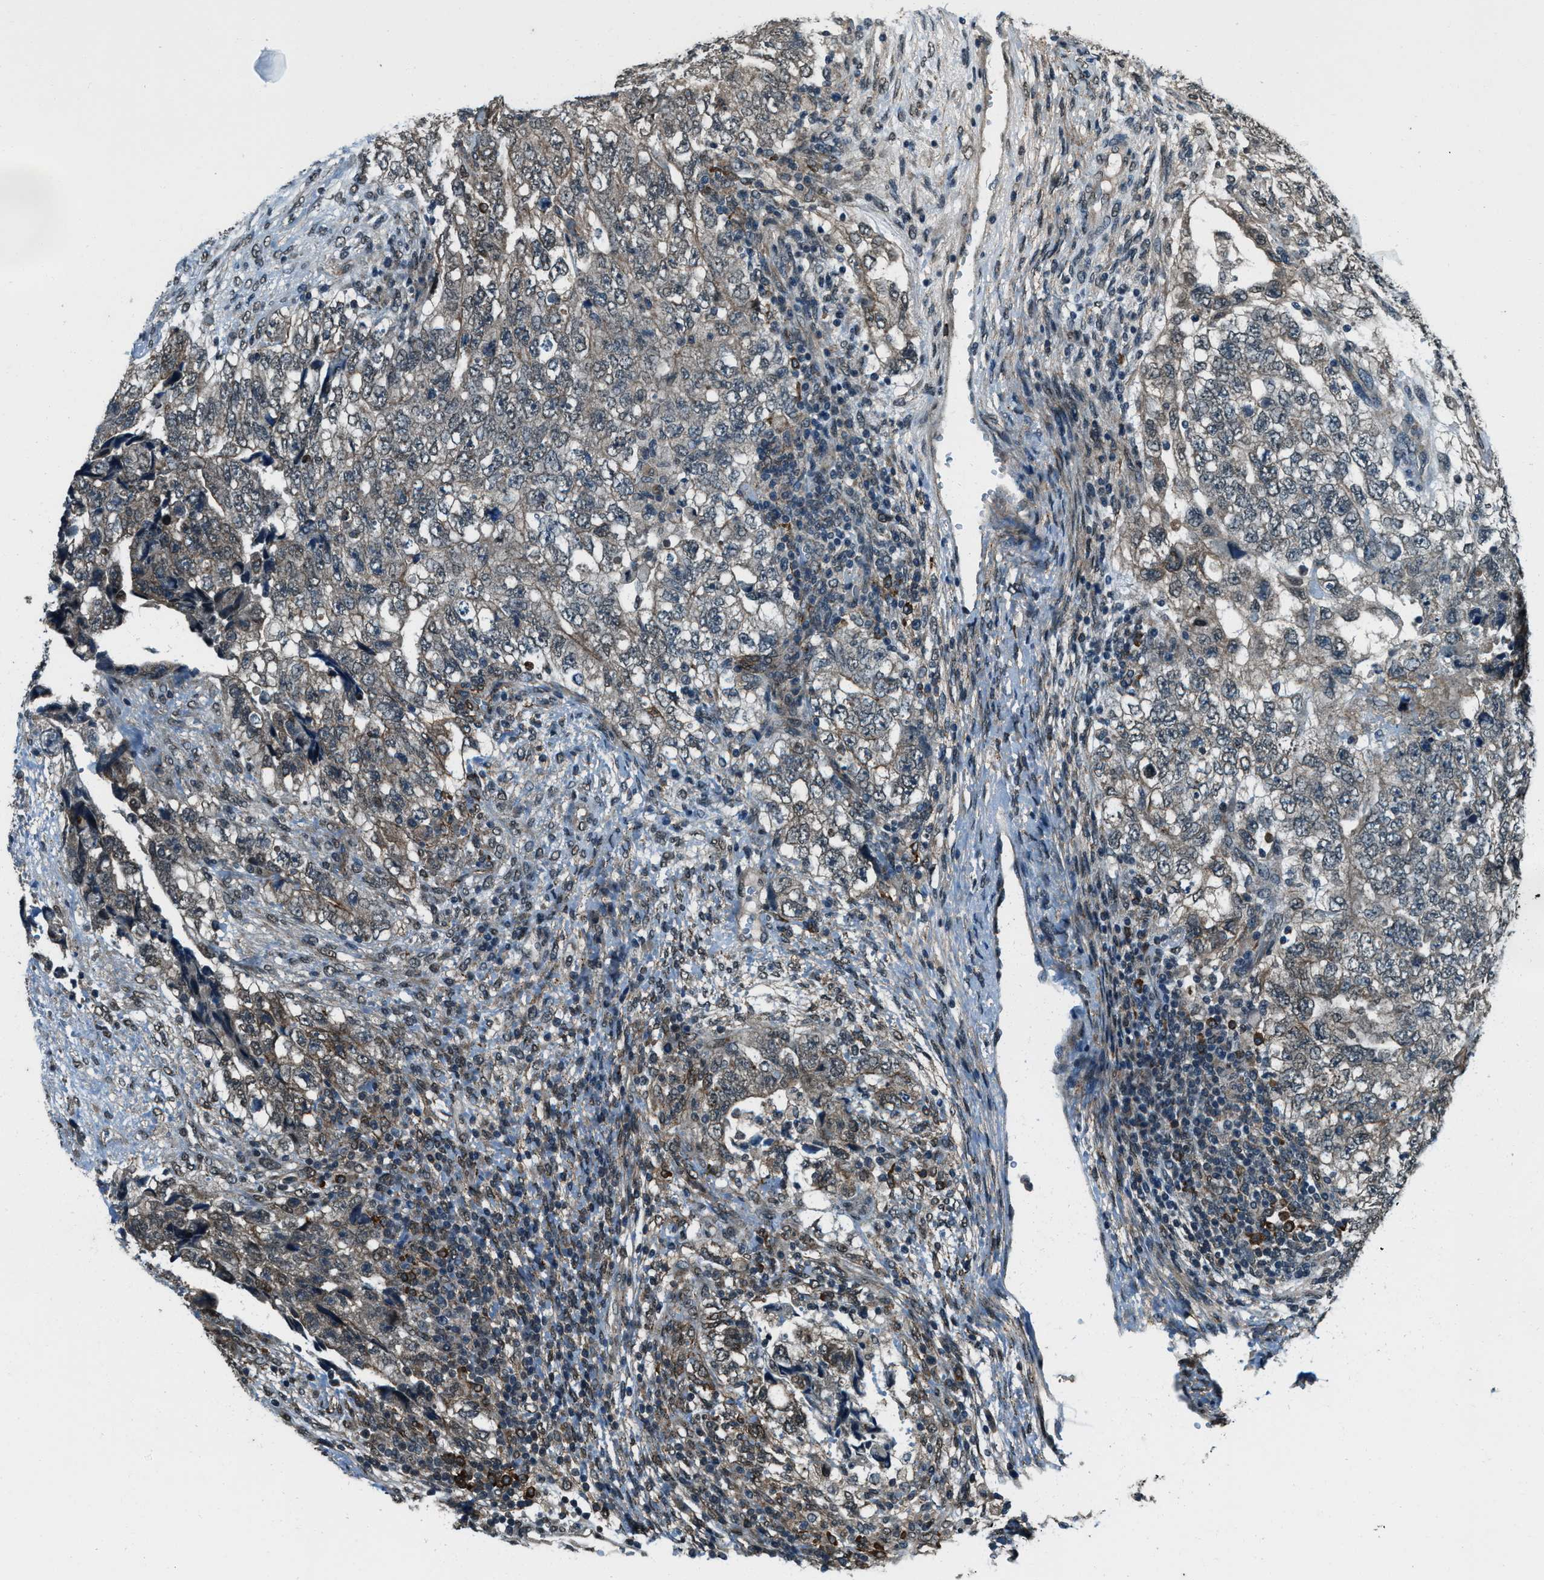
{"staining": {"intensity": "weak", "quantity": "<25%", "location": "cytoplasmic/membranous"}, "tissue": "testis cancer", "cell_type": "Tumor cells", "image_type": "cancer", "snomed": [{"axis": "morphology", "description": "Carcinoma, Embryonal, NOS"}, {"axis": "topography", "description": "Testis"}], "caption": "The photomicrograph exhibits no significant positivity in tumor cells of testis embryonal carcinoma.", "gene": "SVIL", "patient": {"sex": "male", "age": 36}}